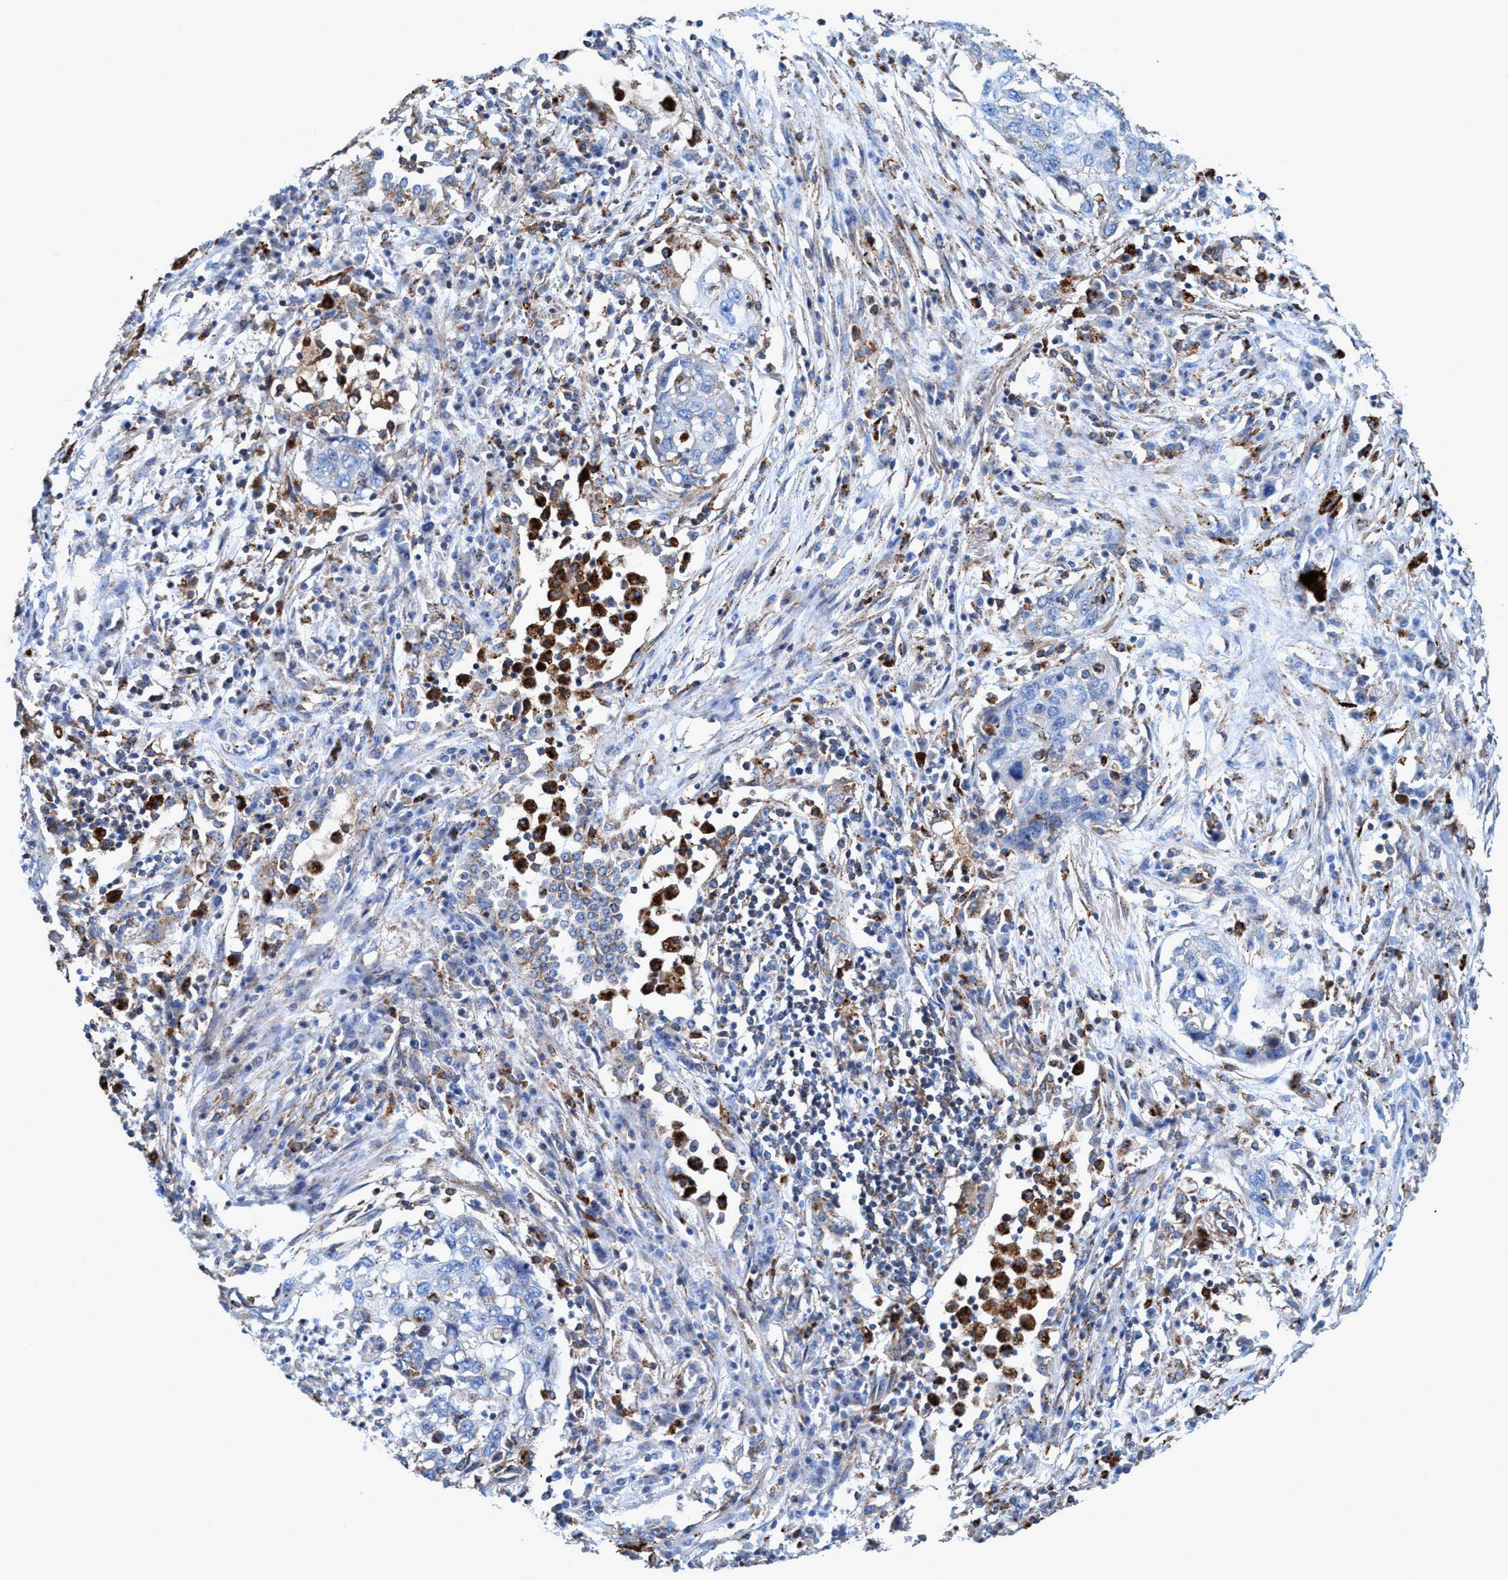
{"staining": {"intensity": "negative", "quantity": "none", "location": "none"}, "tissue": "lung cancer", "cell_type": "Tumor cells", "image_type": "cancer", "snomed": [{"axis": "morphology", "description": "Squamous cell carcinoma, NOS"}, {"axis": "topography", "description": "Lung"}], "caption": "Immunohistochemical staining of lung cancer demonstrates no significant staining in tumor cells.", "gene": "TRIM65", "patient": {"sex": "female", "age": 63}}